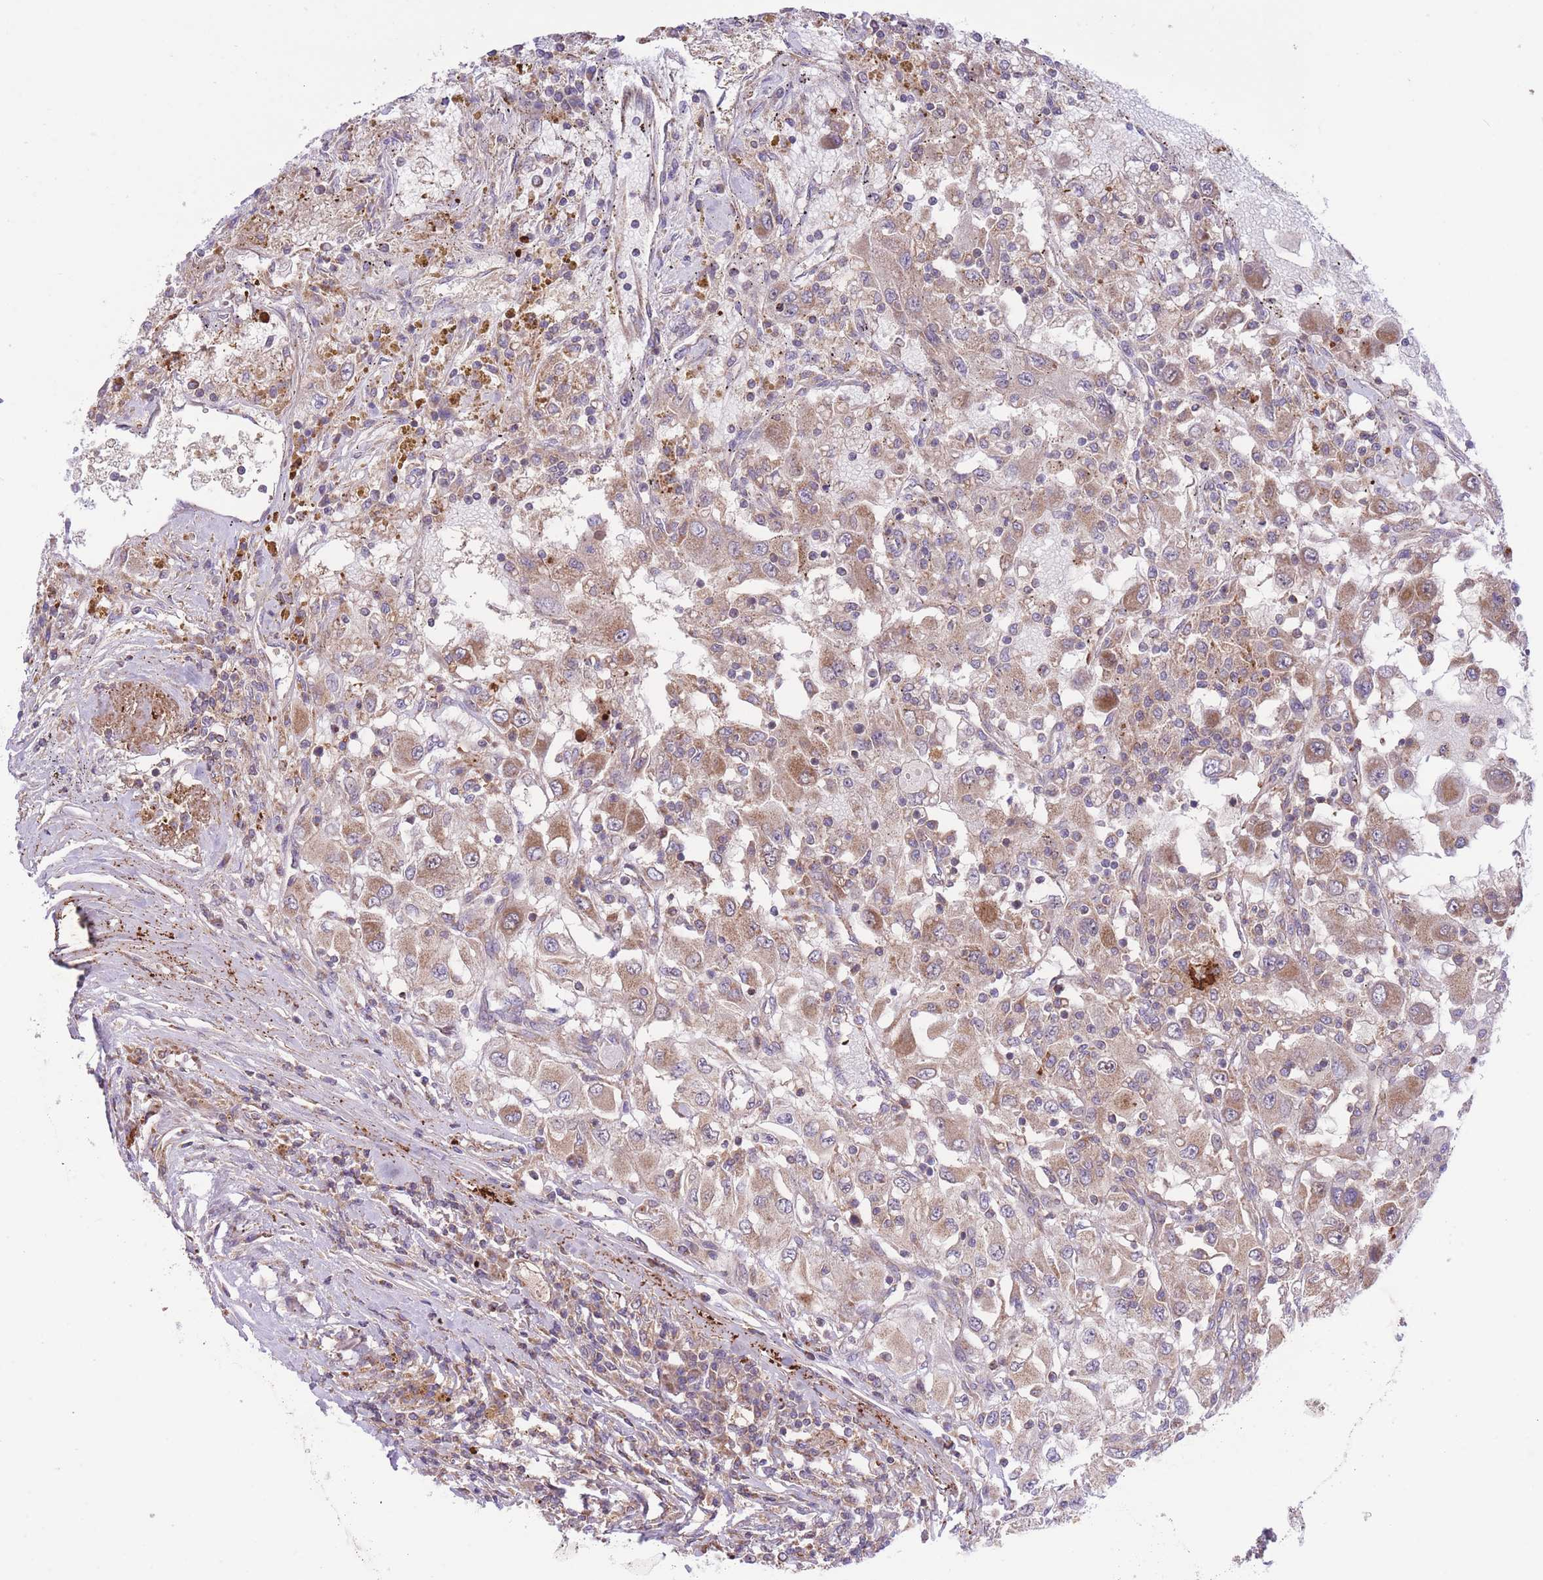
{"staining": {"intensity": "moderate", "quantity": ">75%", "location": "cytoplasmic/membranous"}, "tissue": "renal cancer", "cell_type": "Tumor cells", "image_type": "cancer", "snomed": [{"axis": "morphology", "description": "Adenocarcinoma, NOS"}, {"axis": "topography", "description": "Kidney"}], "caption": "Tumor cells exhibit moderate cytoplasmic/membranous expression in approximately >75% of cells in renal cancer. (DAB (3,3'-diaminobenzidine) = brown stain, brightfield microscopy at high magnification).", "gene": "ATP13A2", "patient": {"sex": "female", "age": 67}}